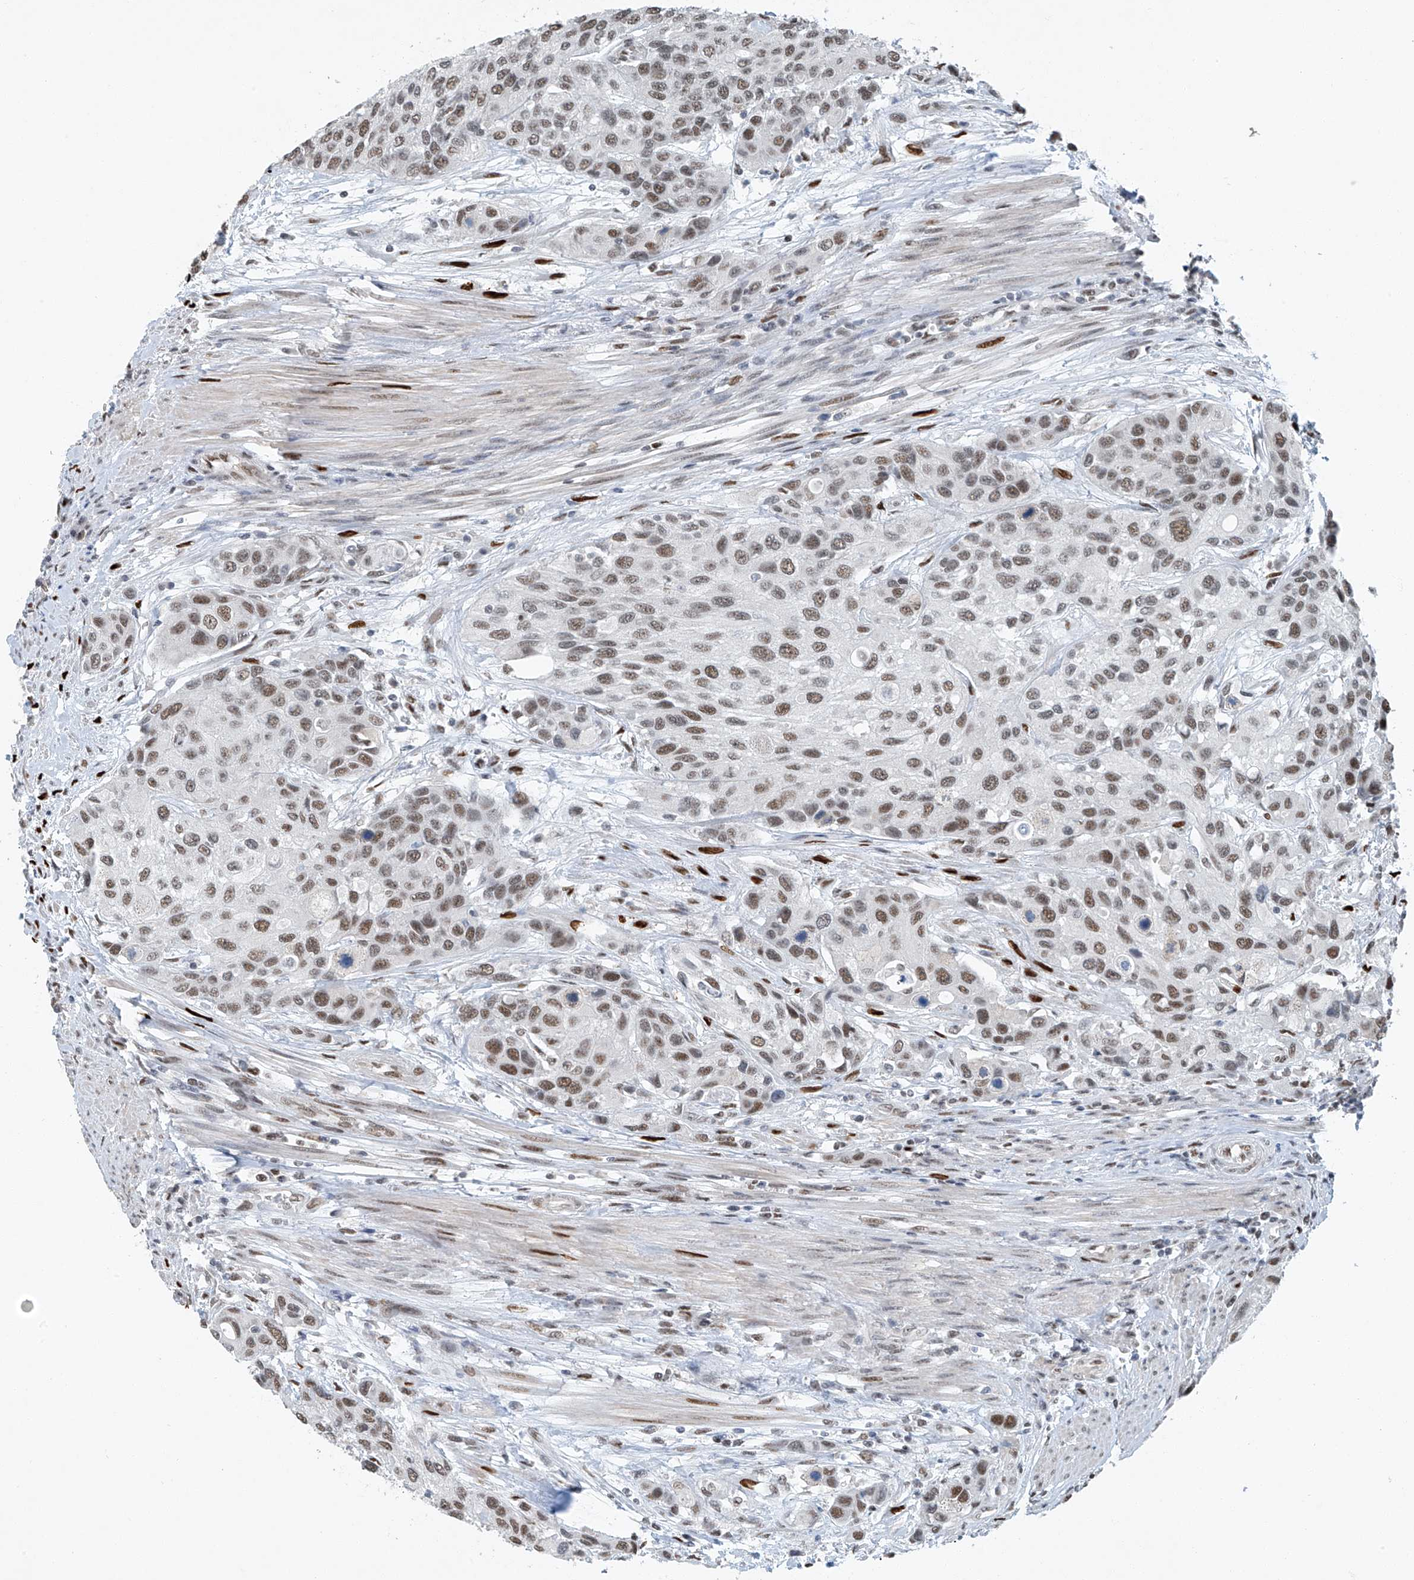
{"staining": {"intensity": "moderate", "quantity": ">75%", "location": "nuclear"}, "tissue": "urothelial cancer", "cell_type": "Tumor cells", "image_type": "cancer", "snomed": [{"axis": "morphology", "description": "Normal tissue, NOS"}, {"axis": "morphology", "description": "Urothelial carcinoma, High grade"}, {"axis": "topography", "description": "Vascular tissue"}, {"axis": "topography", "description": "Urinary bladder"}], "caption": "About >75% of tumor cells in urothelial cancer reveal moderate nuclear protein expression as visualized by brown immunohistochemical staining.", "gene": "TAF8", "patient": {"sex": "female", "age": 56}}